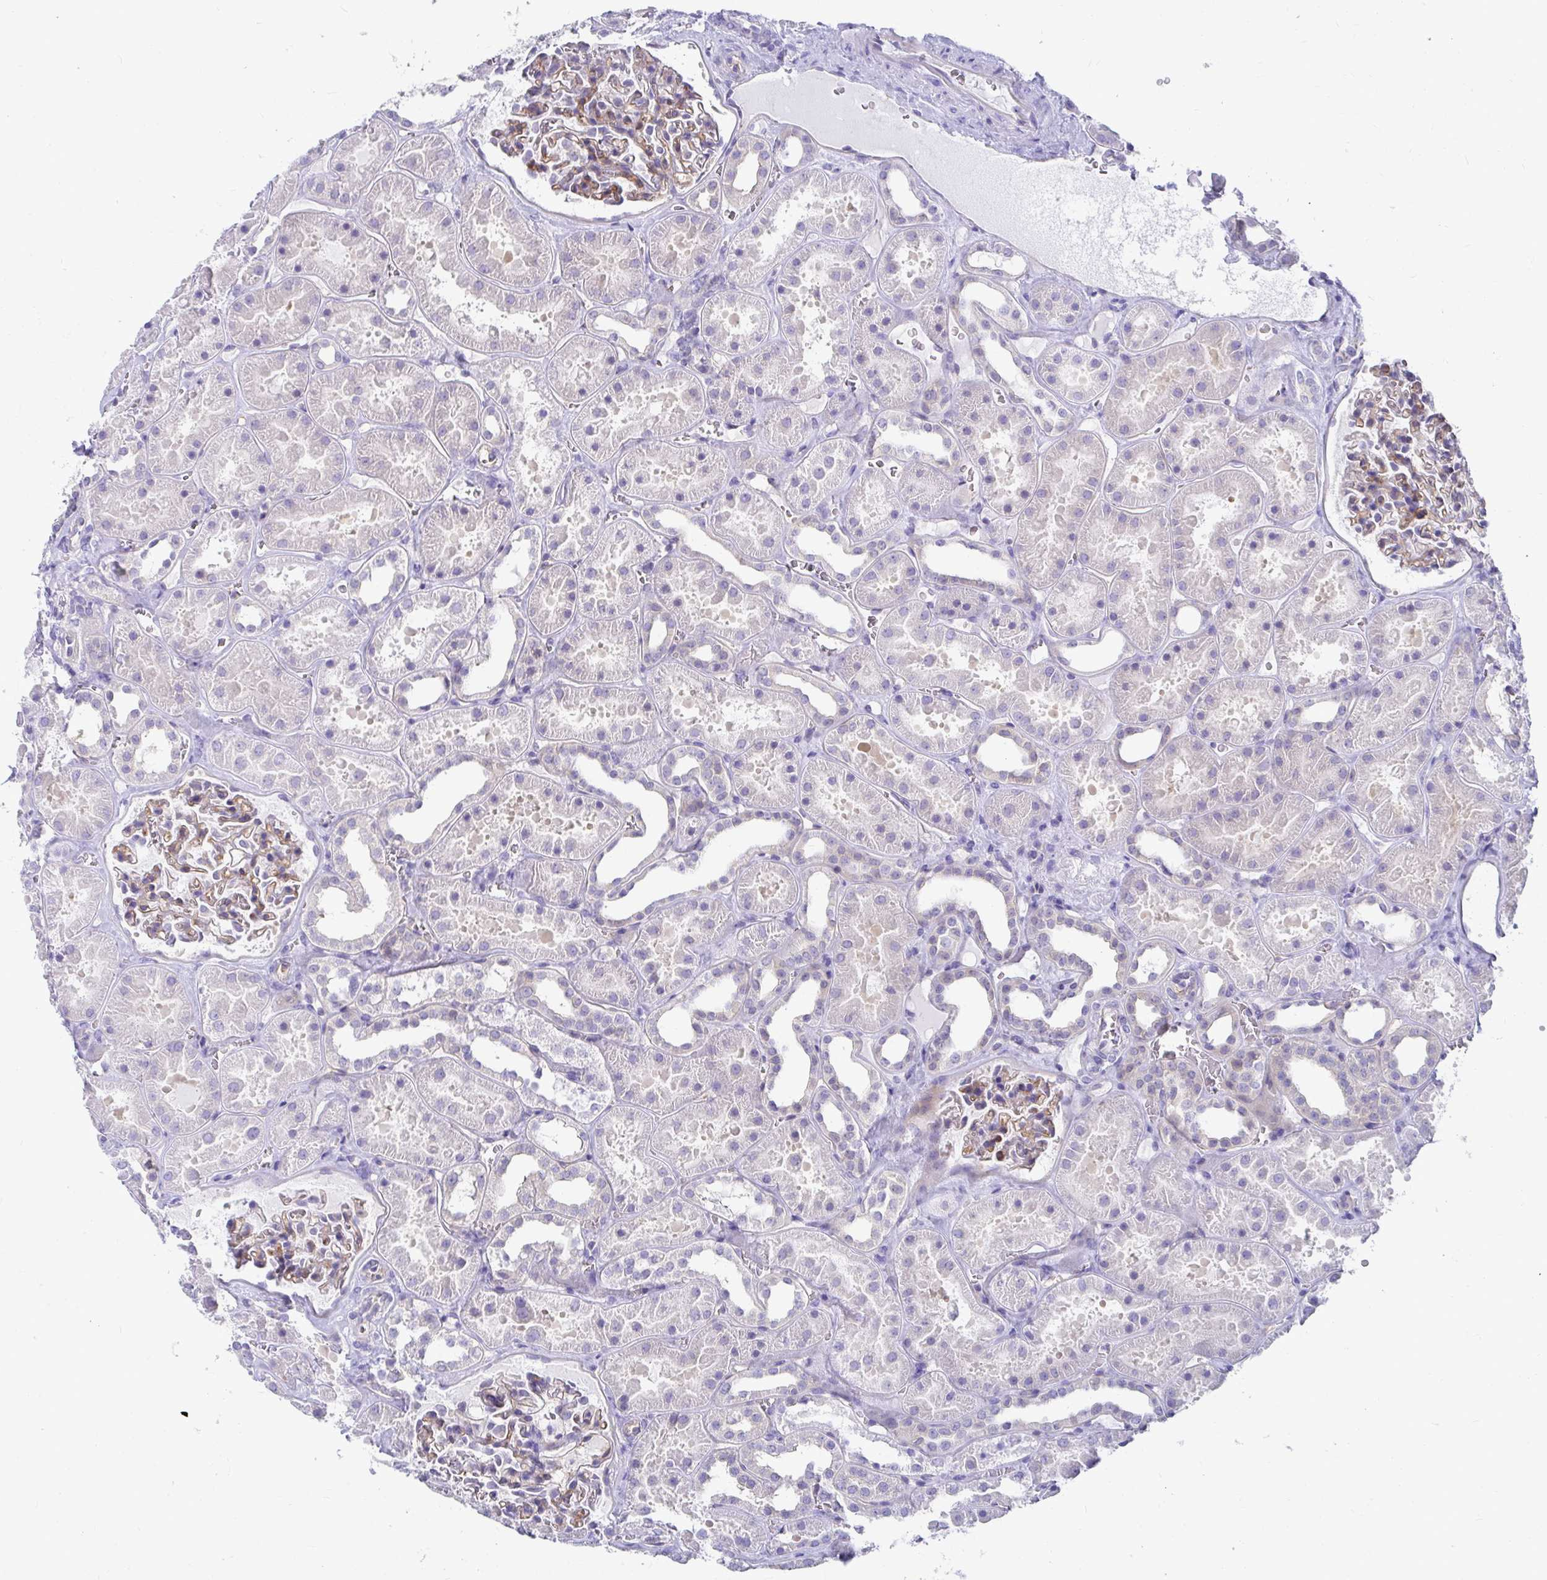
{"staining": {"intensity": "weak", "quantity": "25%-75%", "location": "cytoplasmic/membranous"}, "tissue": "kidney", "cell_type": "Cells in glomeruli", "image_type": "normal", "snomed": [{"axis": "morphology", "description": "Normal tissue, NOS"}, {"axis": "topography", "description": "Kidney"}], "caption": "Kidney stained with IHC displays weak cytoplasmic/membranous expression in approximately 25%-75% of cells in glomeruli.", "gene": "C19orf81", "patient": {"sex": "female", "age": 41}}